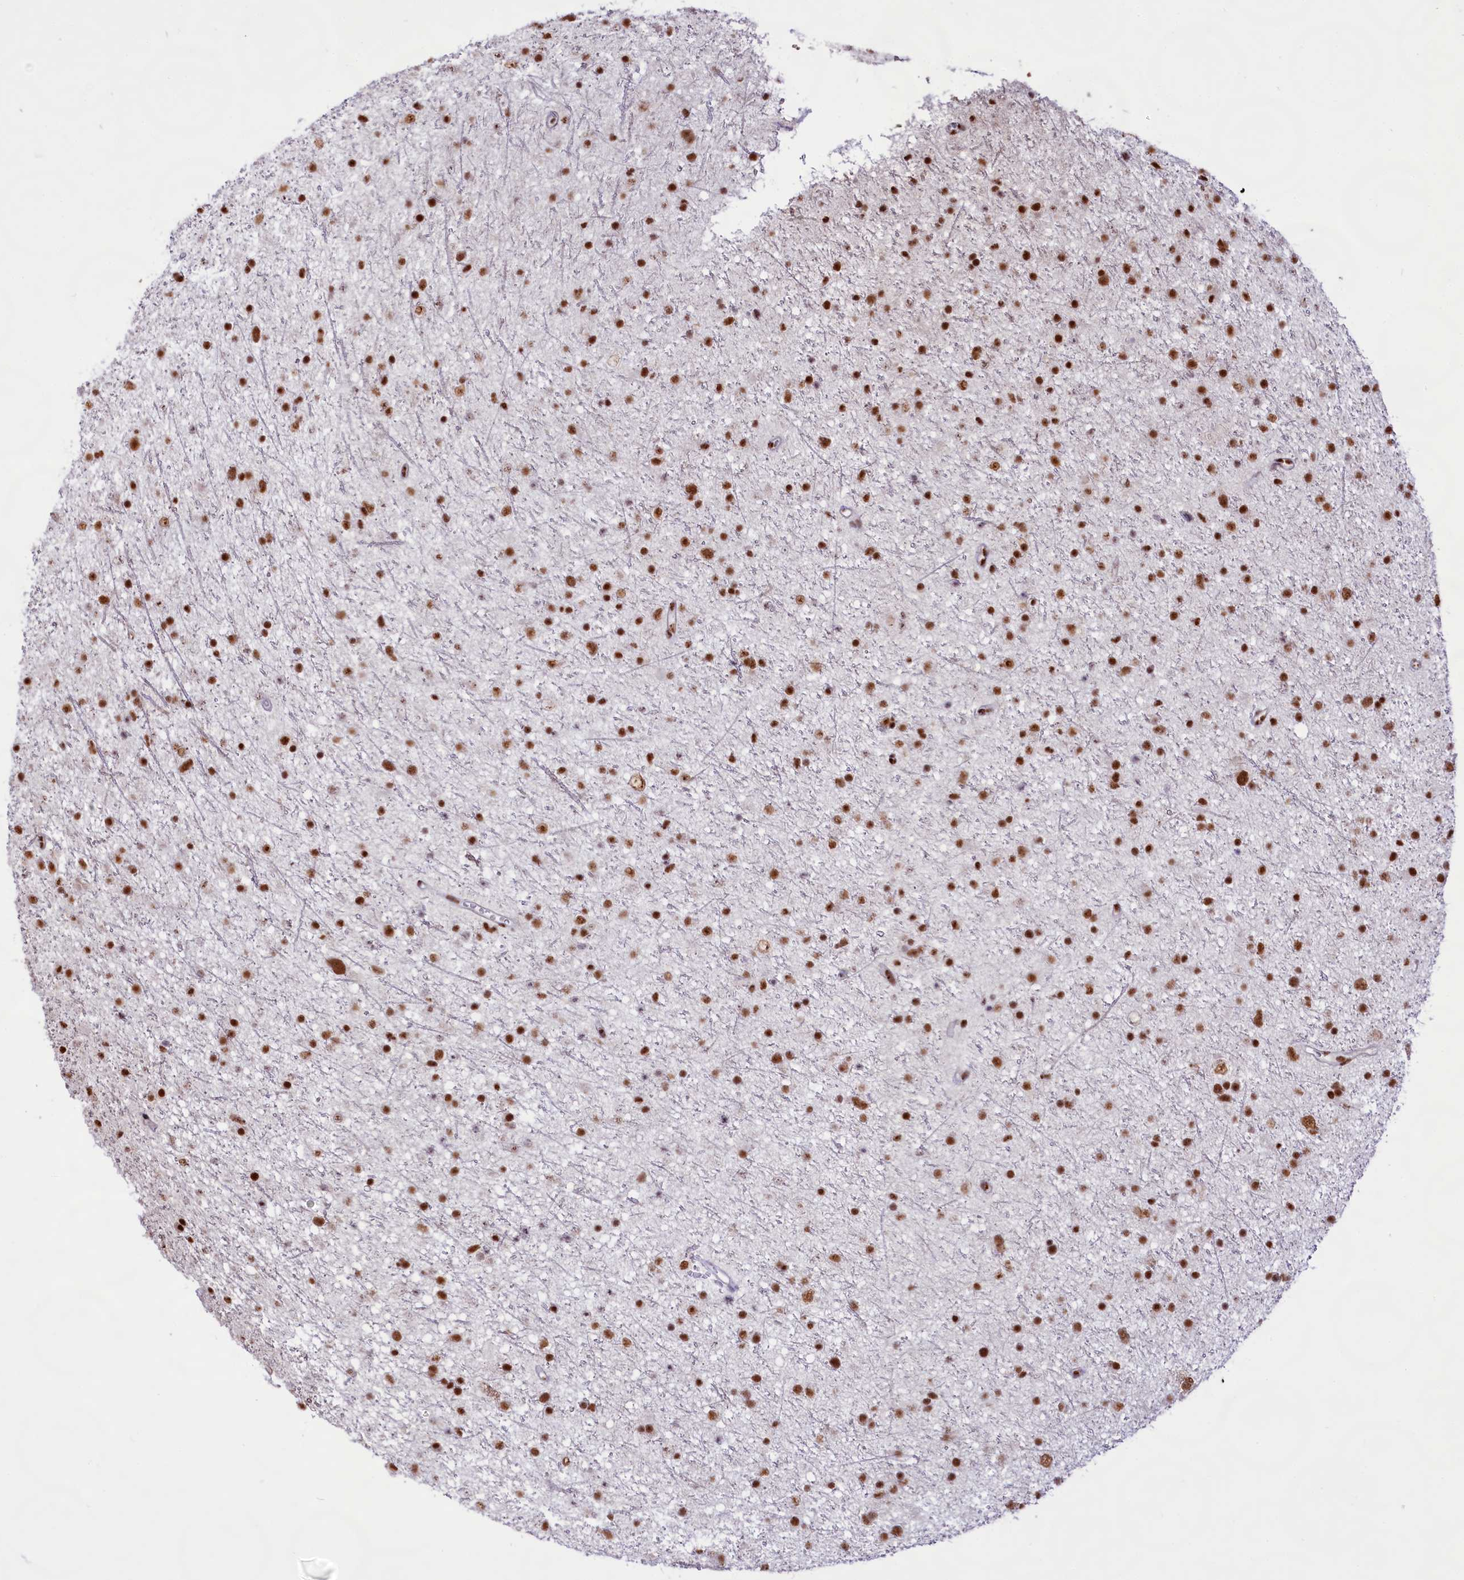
{"staining": {"intensity": "strong", "quantity": ">75%", "location": "nuclear"}, "tissue": "glioma", "cell_type": "Tumor cells", "image_type": "cancer", "snomed": [{"axis": "morphology", "description": "Glioma, malignant, Low grade"}, {"axis": "topography", "description": "Cerebral cortex"}], "caption": "Malignant glioma (low-grade) stained with a brown dye shows strong nuclear positive staining in about >75% of tumor cells.", "gene": "HIRA", "patient": {"sex": "female", "age": 39}}